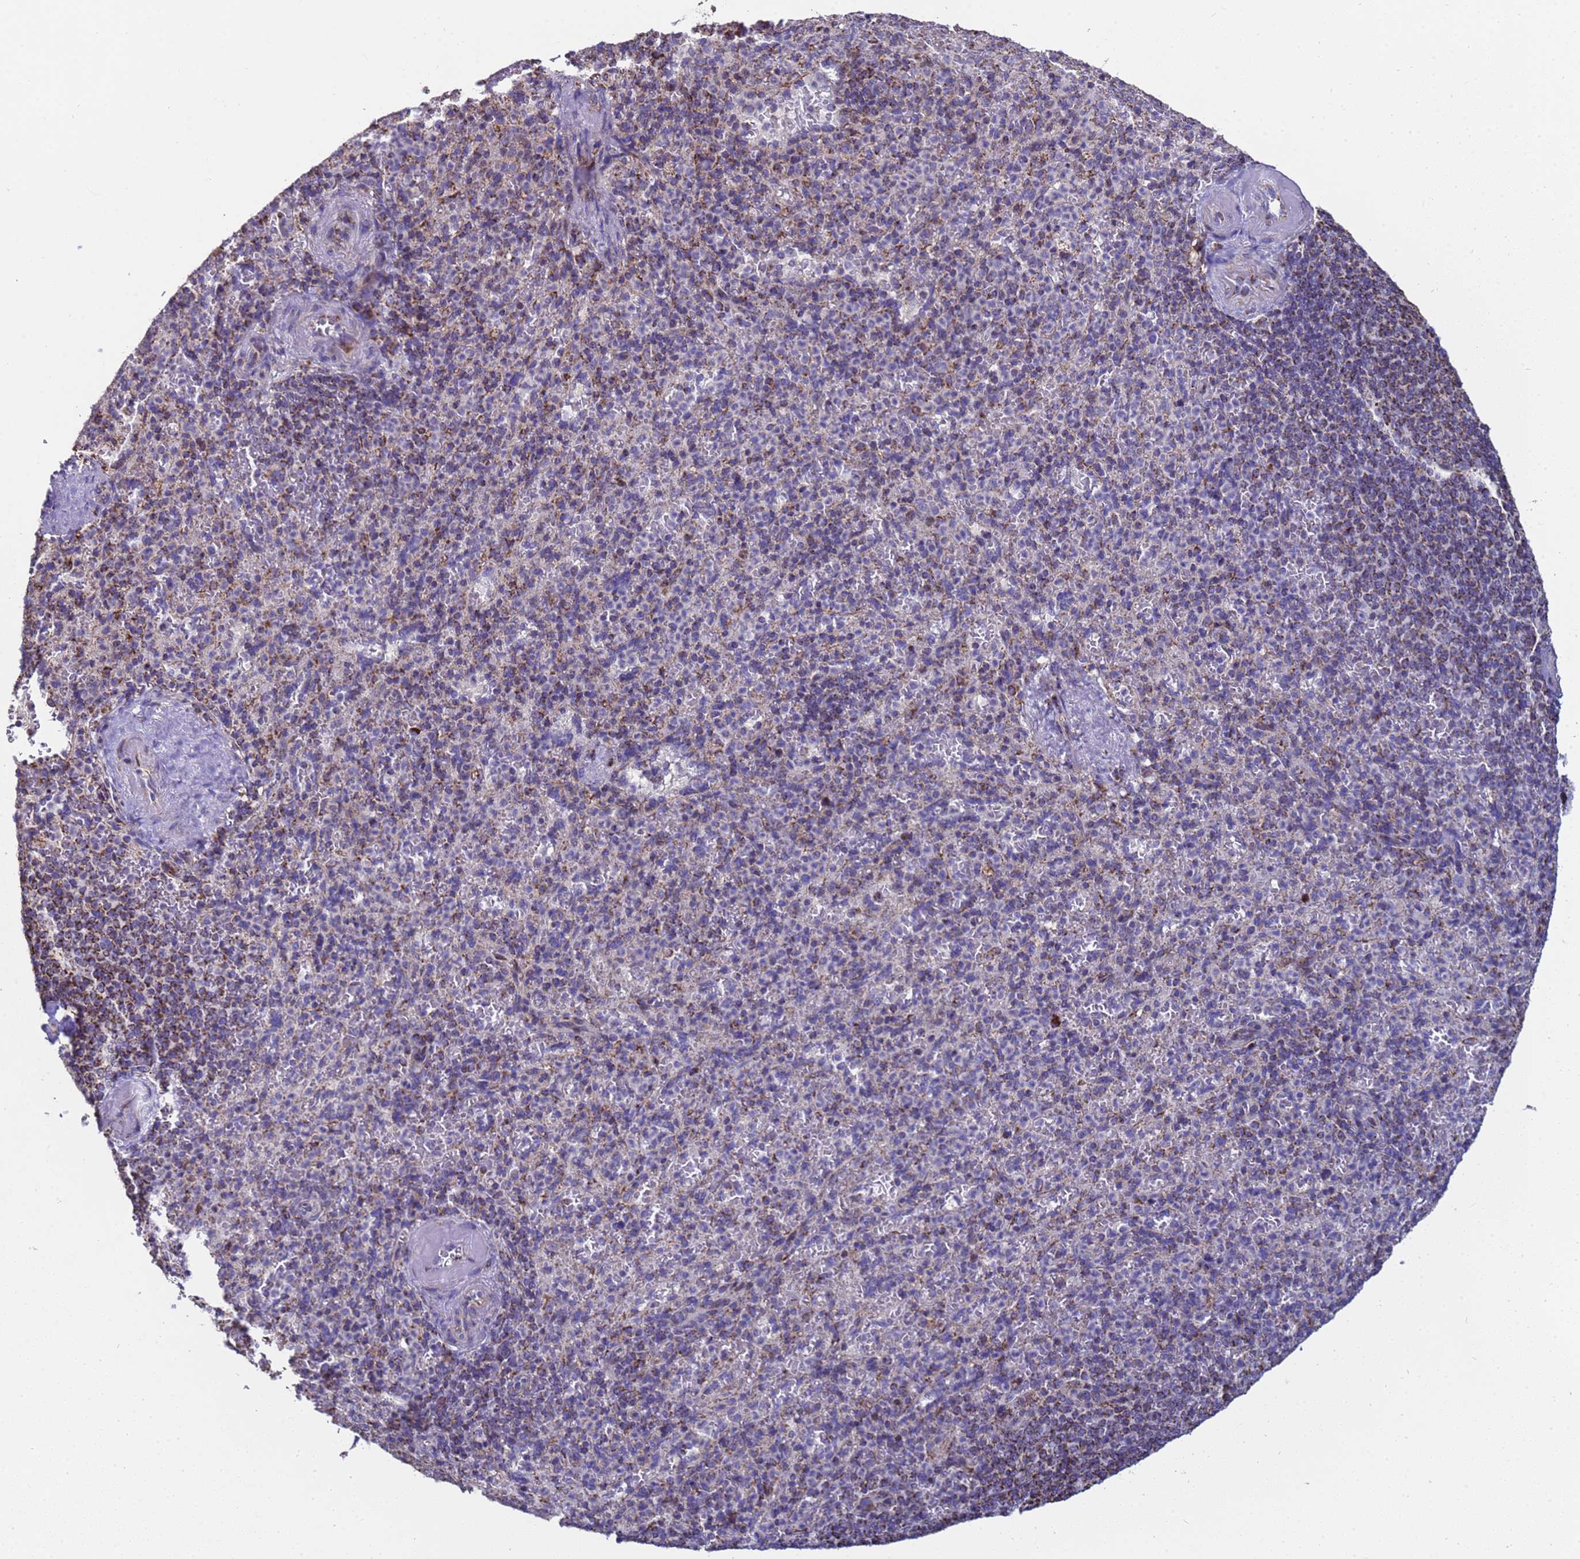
{"staining": {"intensity": "moderate", "quantity": "25%-75%", "location": "cytoplasmic/membranous"}, "tissue": "spleen", "cell_type": "Cells in red pulp", "image_type": "normal", "snomed": [{"axis": "morphology", "description": "Normal tissue, NOS"}, {"axis": "topography", "description": "Spleen"}], "caption": "Immunohistochemical staining of benign human spleen displays medium levels of moderate cytoplasmic/membranous positivity in about 25%-75% of cells in red pulp.", "gene": "MRPS12", "patient": {"sex": "female", "age": 74}}